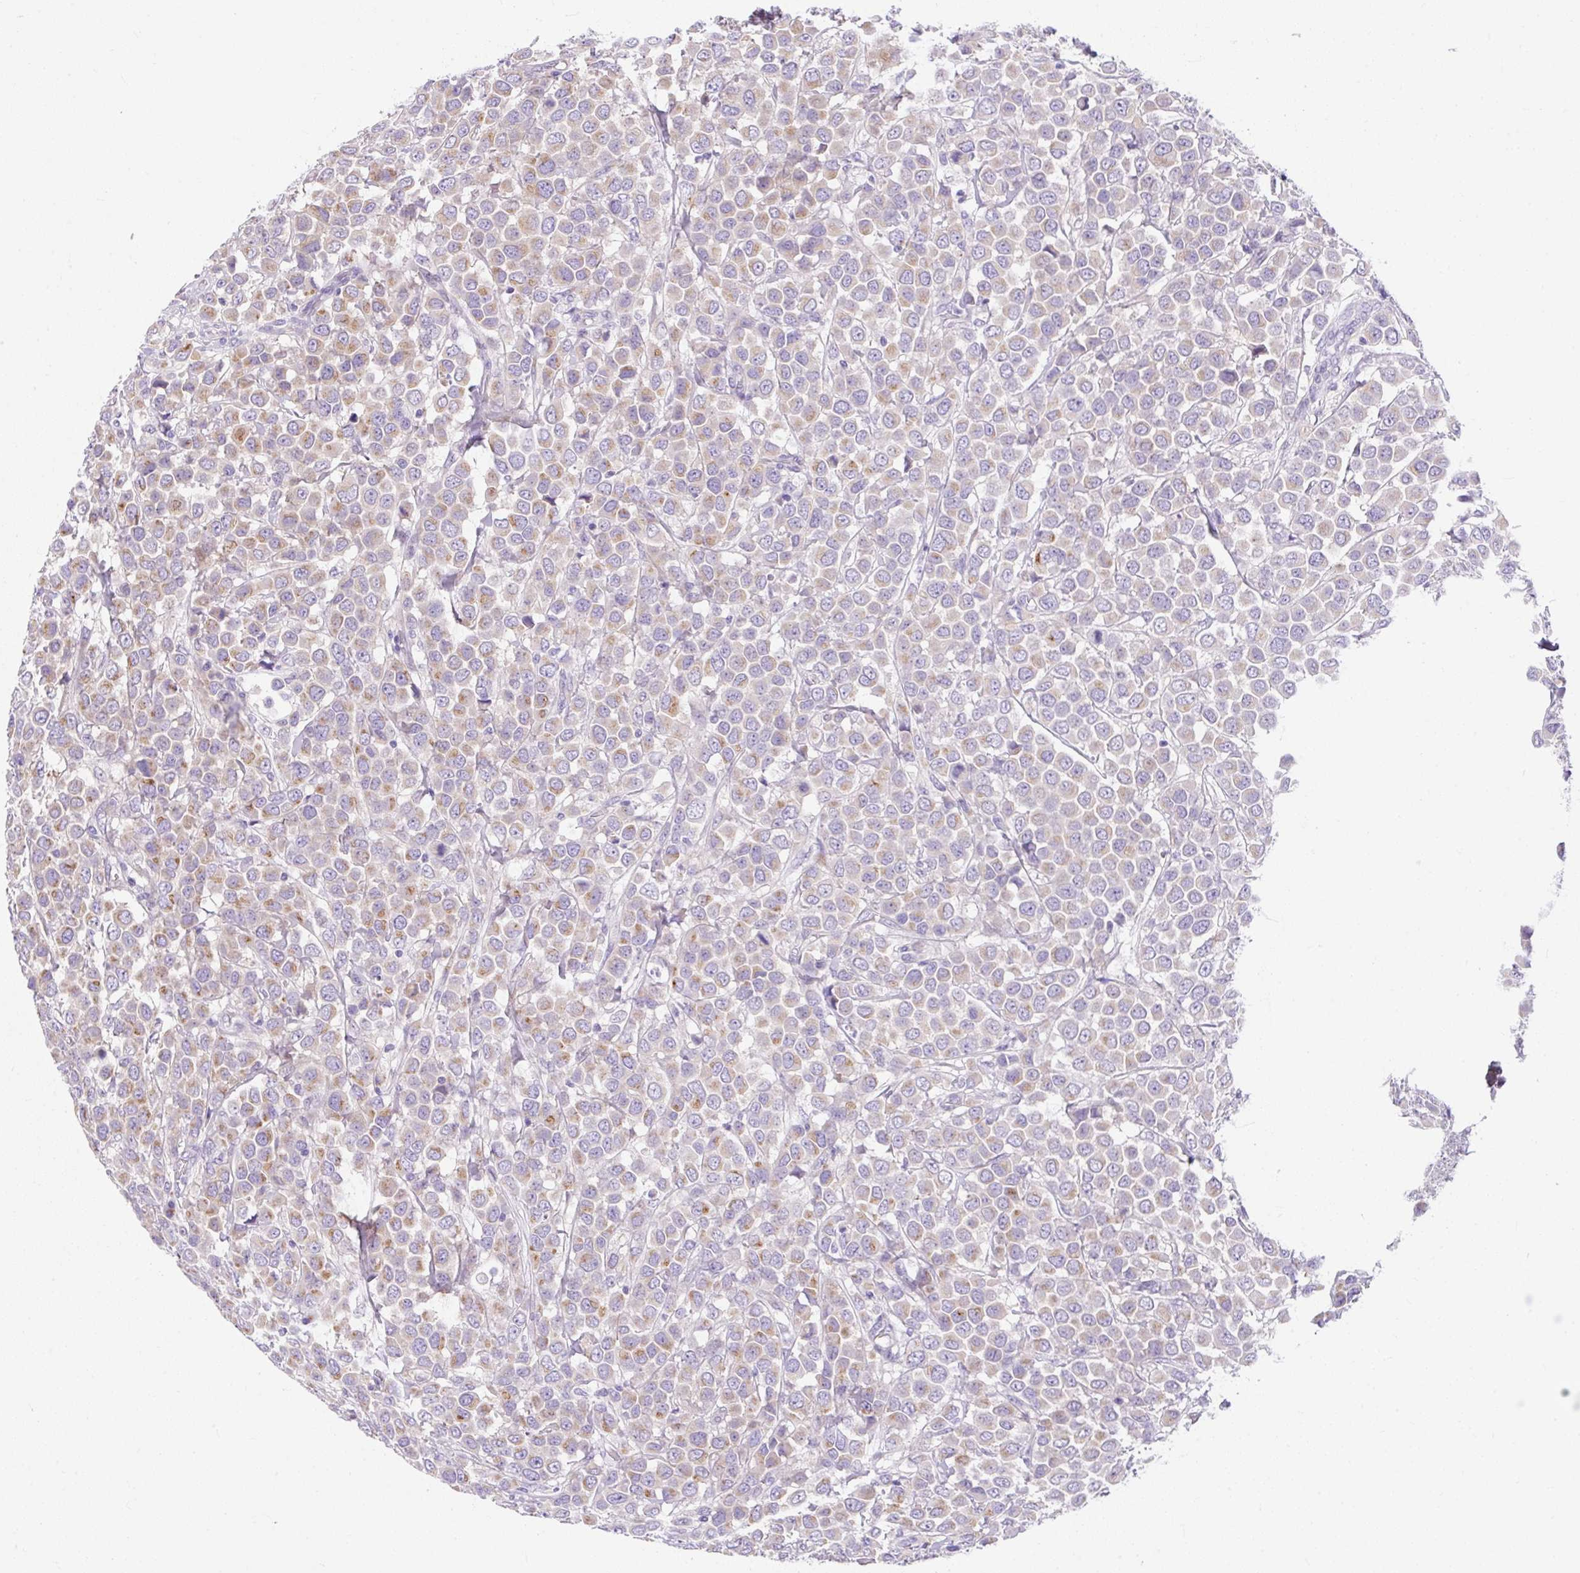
{"staining": {"intensity": "weak", "quantity": "25%-75%", "location": "cytoplasmic/membranous"}, "tissue": "breast cancer", "cell_type": "Tumor cells", "image_type": "cancer", "snomed": [{"axis": "morphology", "description": "Duct carcinoma"}, {"axis": "topography", "description": "Breast"}], "caption": "The image reveals immunohistochemical staining of breast infiltrating ductal carcinoma. There is weak cytoplasmic/membranous positivity is present in approximately 25%-75% of tumor cells. The protein is shown in brown color, while the nuclei are stained blue.", "gene": "GOLGA8A", "patient": {"sex": "female", "age": 61}}